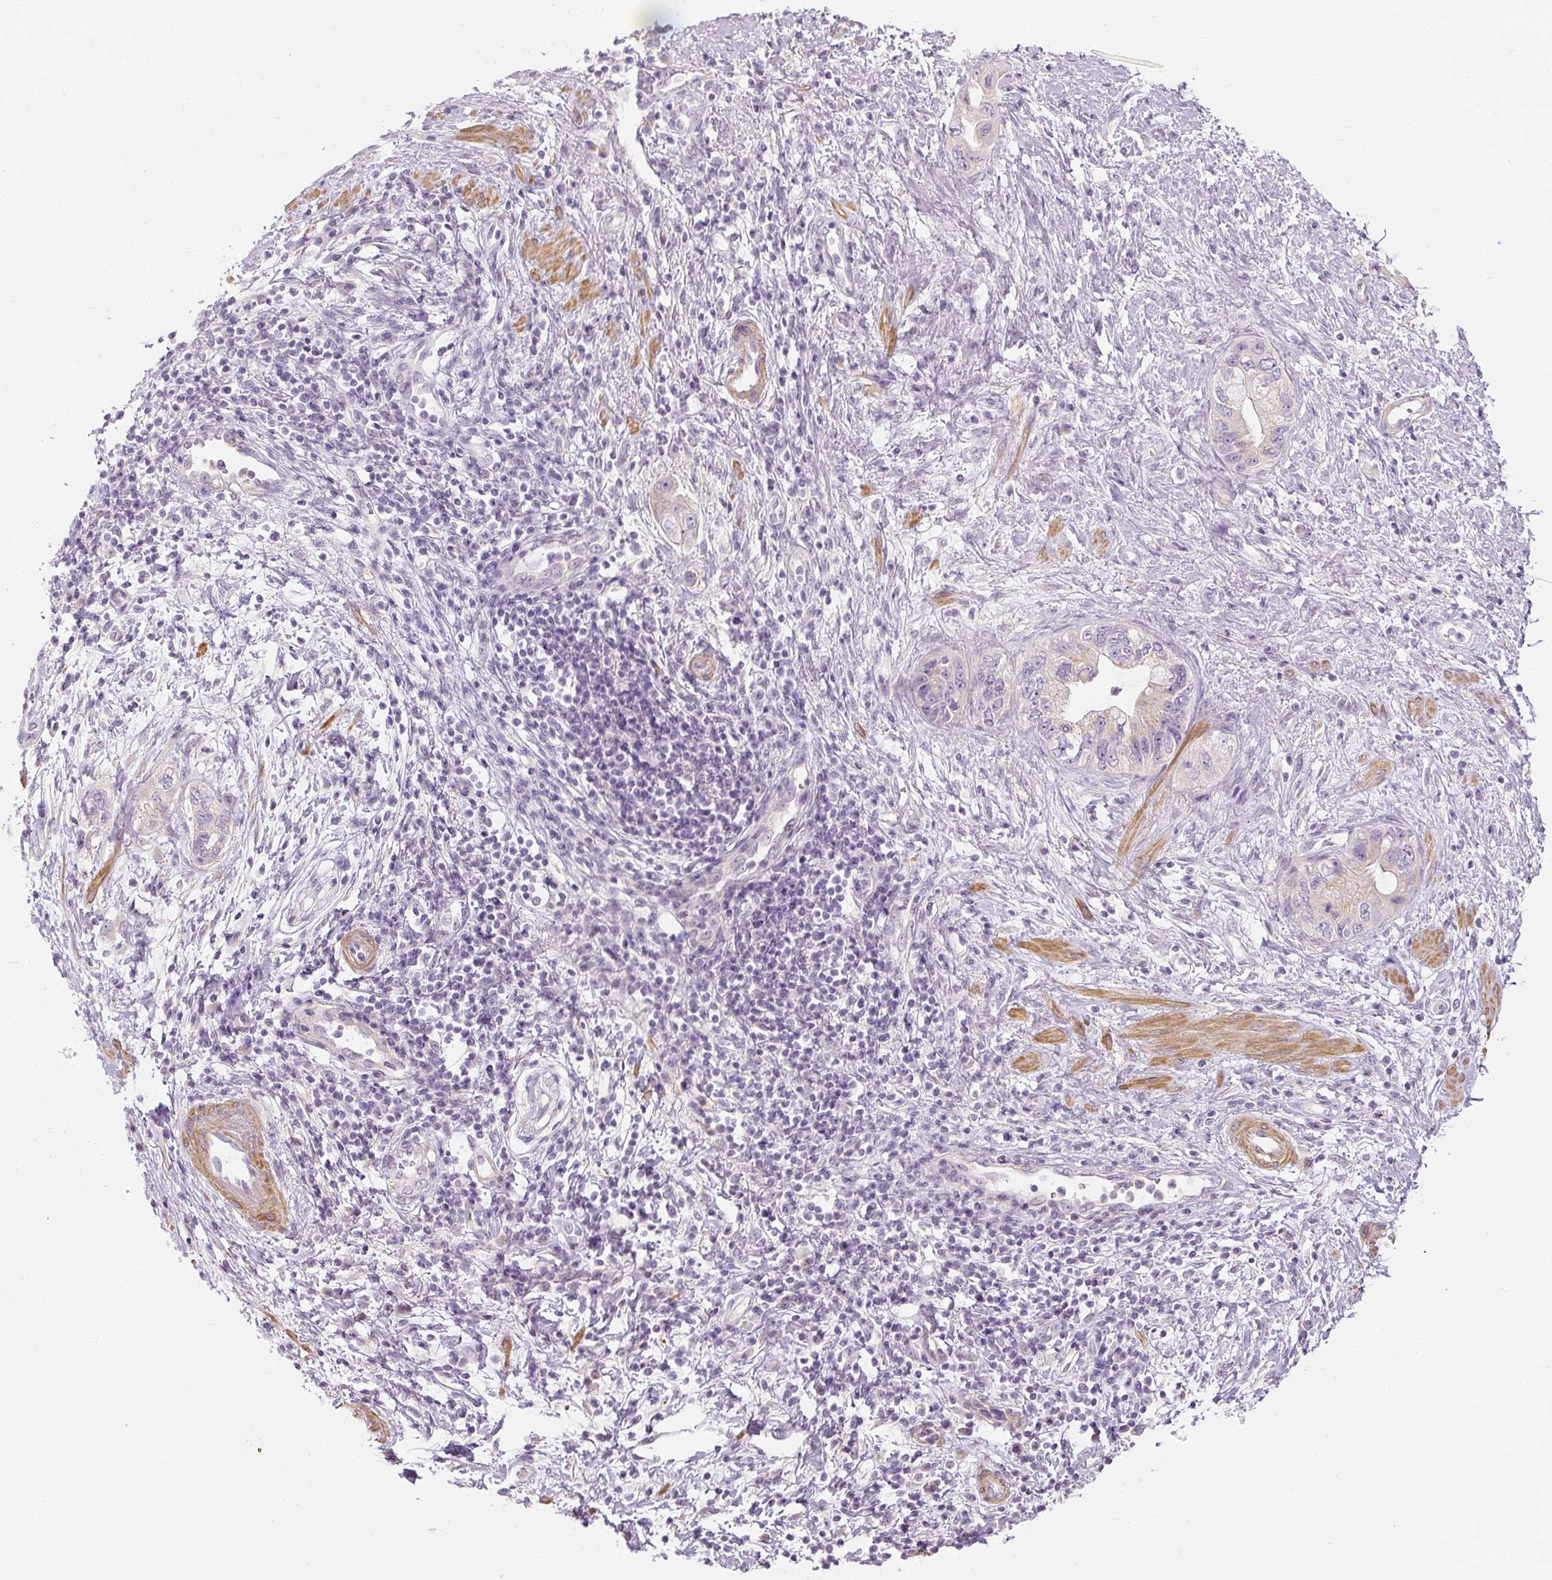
{"staining": {"intensity": "negative", "quantity": "none", "location": "none"}, "tissue": "pancreatic cancer", "cell_type": "Tumor cells", "image_type": "cancer", "snomed": [{"axis": "morphology", "description": "Adenocarcinoma, NOS"}, {"axis": "topography", "description": "Pancreas"}], "caption": "Histopathology image shows no significant protein expression in tumor cells of adenocarcinoma (pancreatic).", "gene": "CAPN3", "patient": {"sex": "female", "age": 73}}